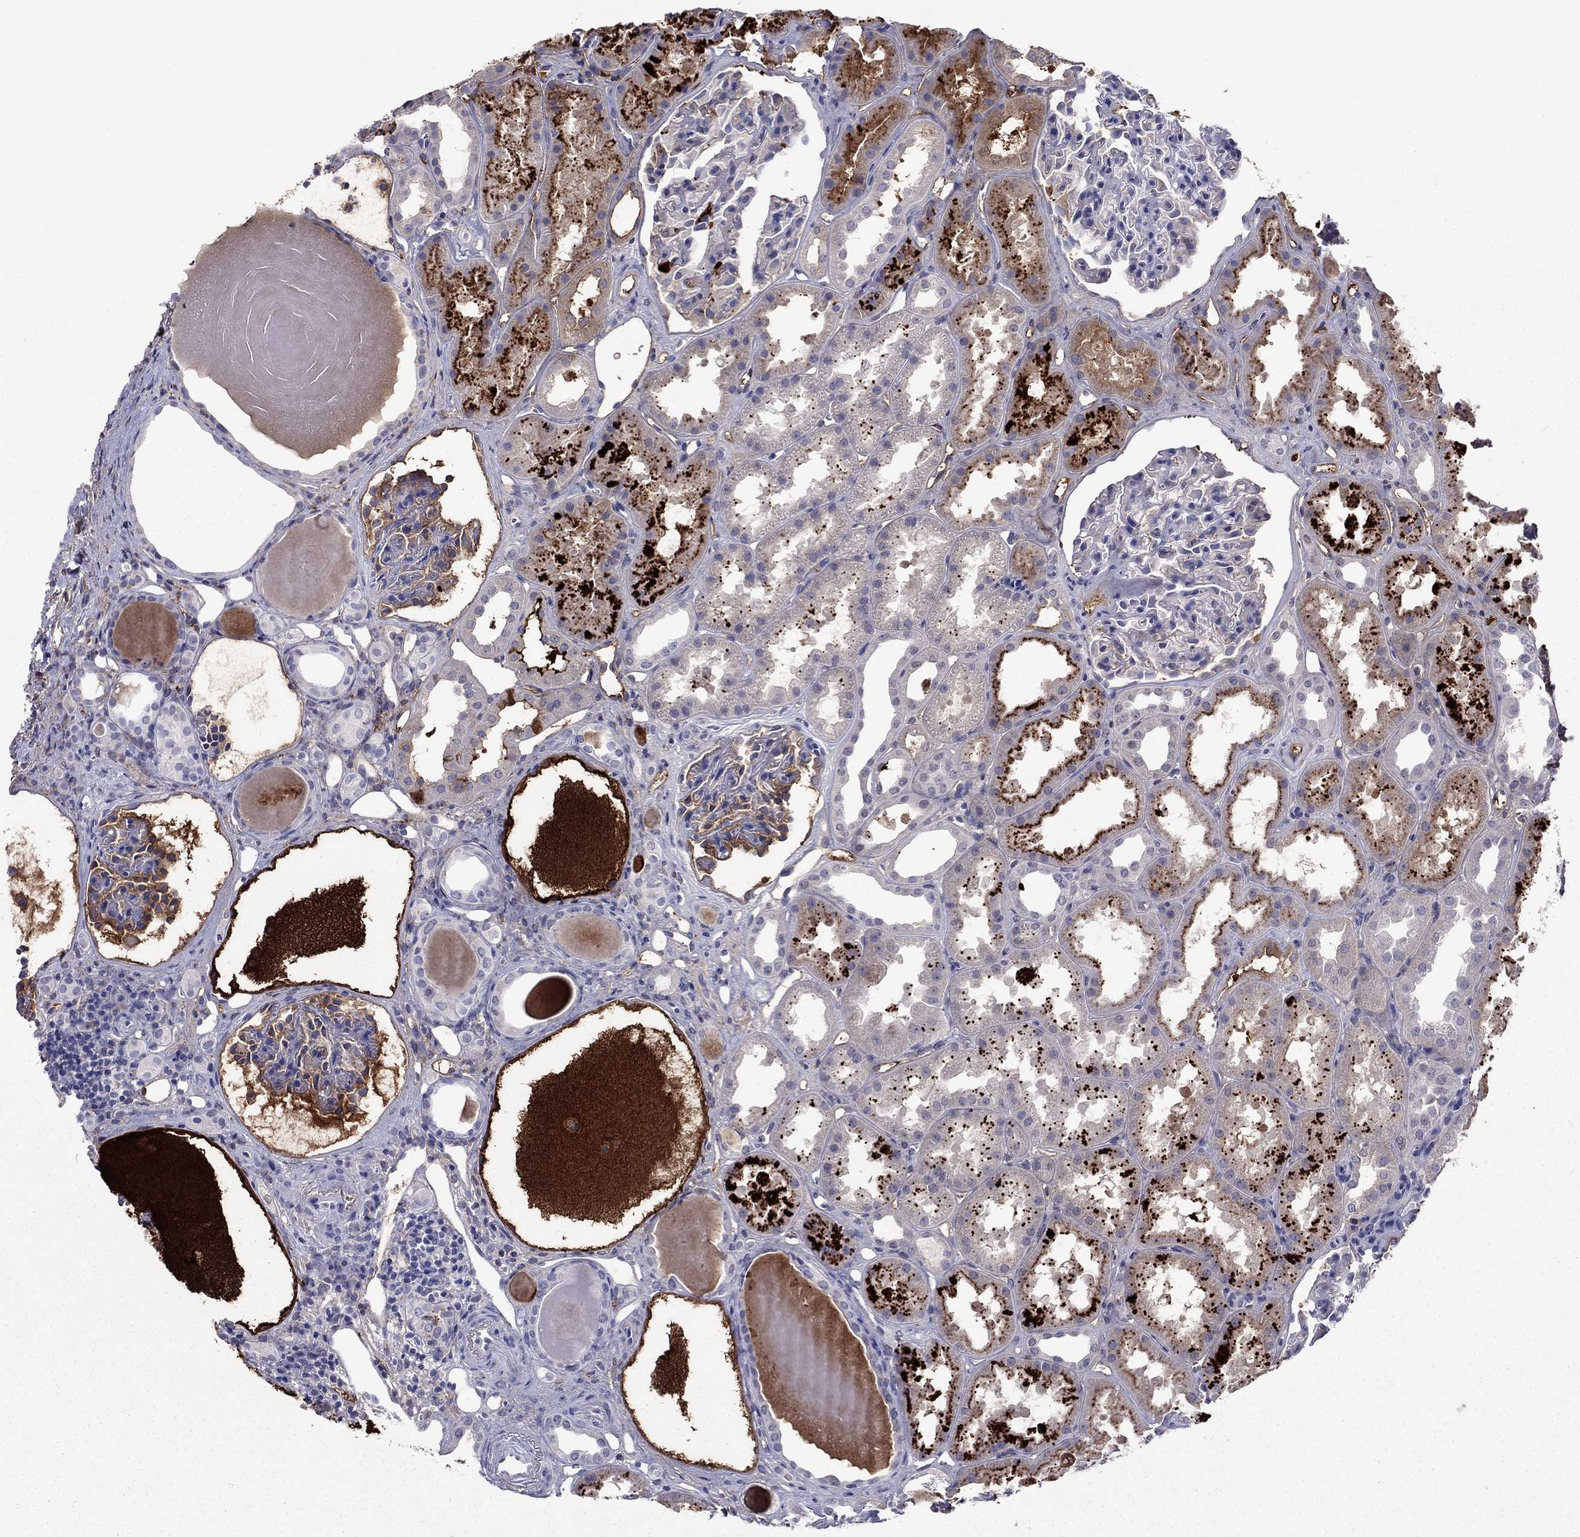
{"staining": {"intensity": "moderate", "quantity": "<25%", "location": "cytoplasmic/membranous"}, "tissue": "kidney", "cell_type": "Cells in glomeruli", "image_type": "normal", "snomed": [{"axis": "morphology", "description": "Normal tissue, NOS"}, {"axis": "topography", "description": "Kidney"}], "caption": "A high-resolution image shows IHC staining of benign kidney, which demonstrates moderate cytoplasmic/membranous positivity in about <25% of cells in glomeruli. Using DAB (brown) and hematoxylin (blue) stains, captured at high magnification using brightfield microscopy.", "gene": "HPX", "patient": {"sex": "male", "age": 61}}